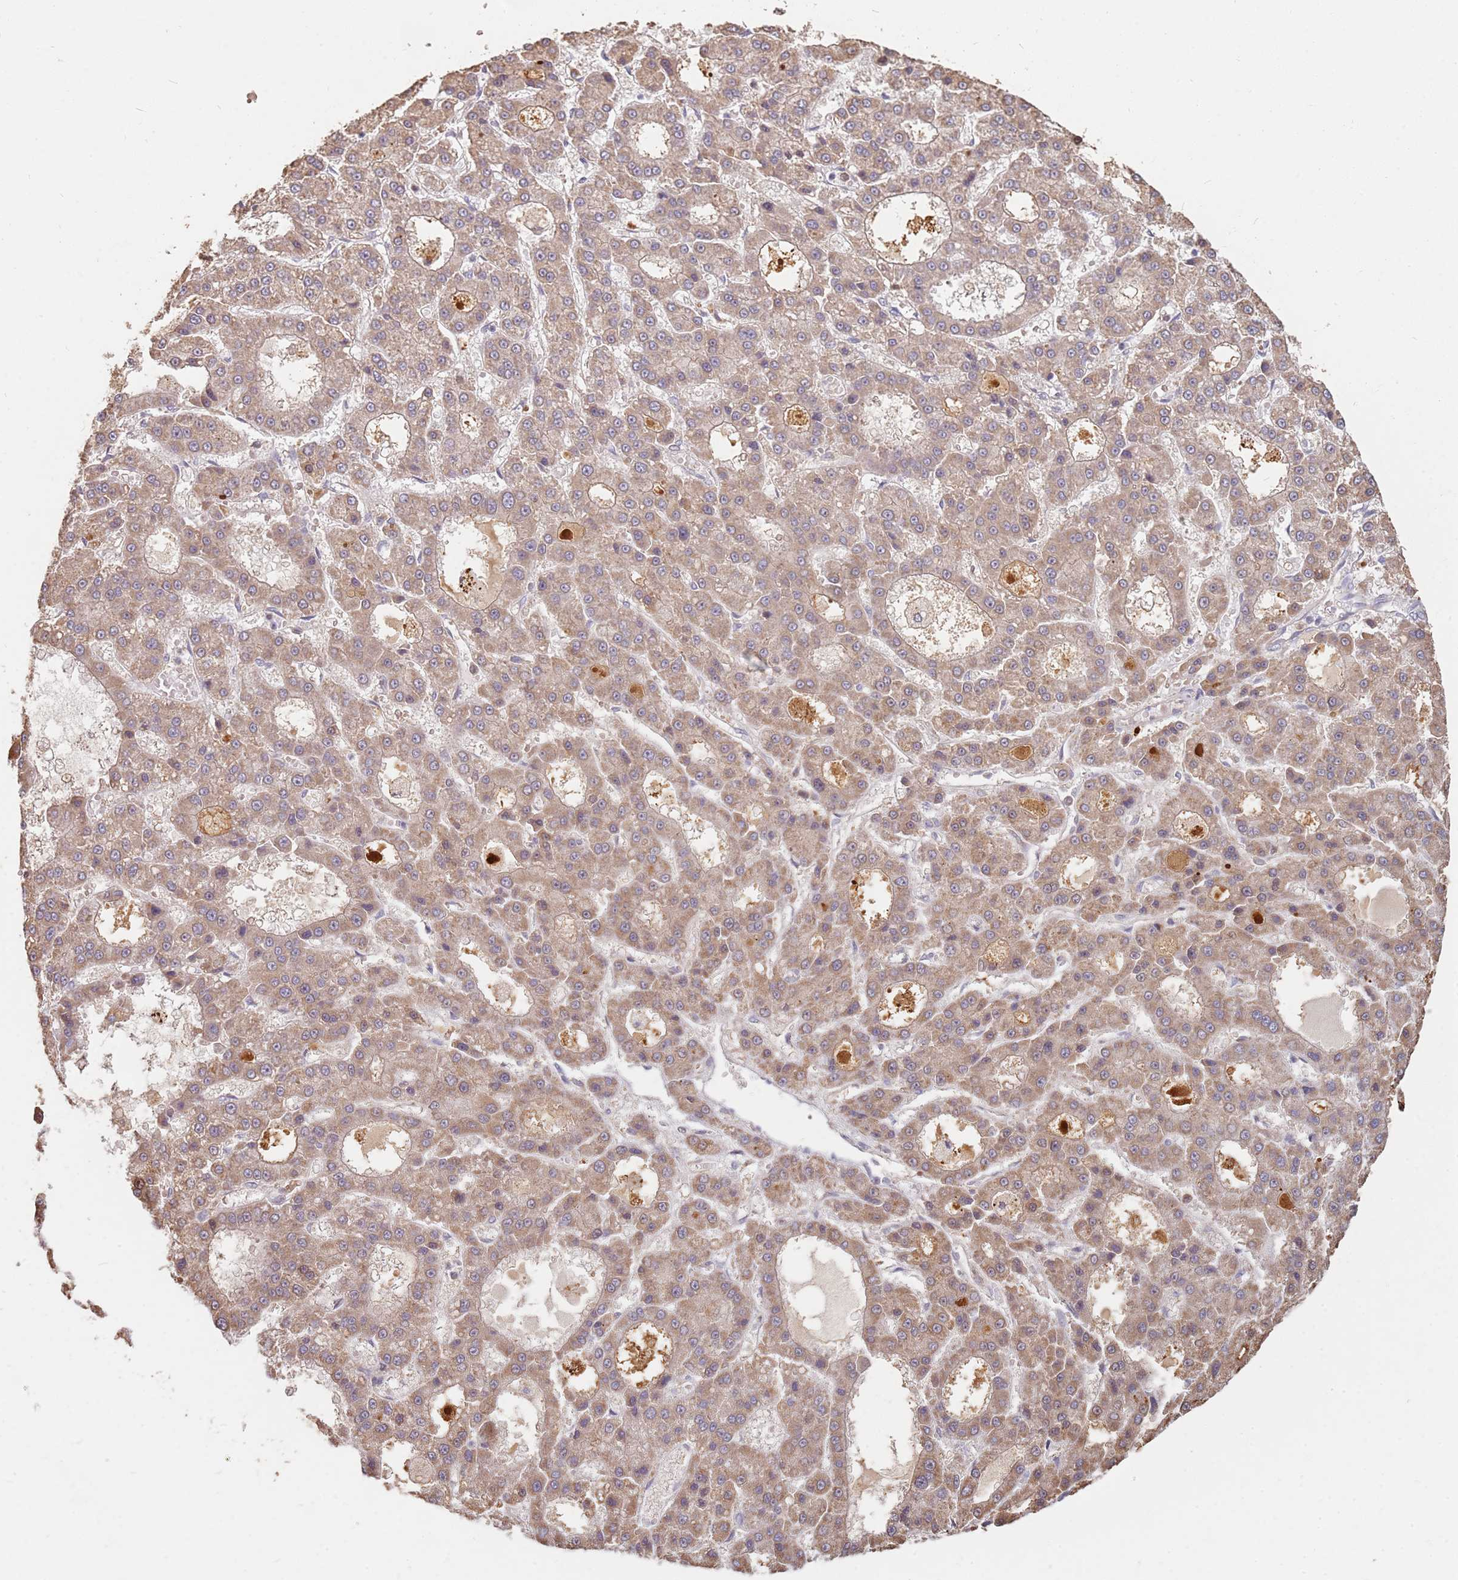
{"staining": {"intensity": "weak", "quantity": ">75%", "location": "cytoplasmic/membranous"}, "tissue": "liver cancer", "cell_type": "Tumor cells", "image_type": "cancer", "snomed": [{"axis": "morphology", "description": "Carcinoma, Hepatocellular, NOS"}, {"axis": "topography", "description": "Liver"}], "caption": "Protein expression analysis of human hepatocellular carcinoma (liver) reveals weak cytoplasmic/membranous expression in about >75% of tumor cells.", "gene": "MPEG1", "patient": {"sex": "male", "age": 70}}